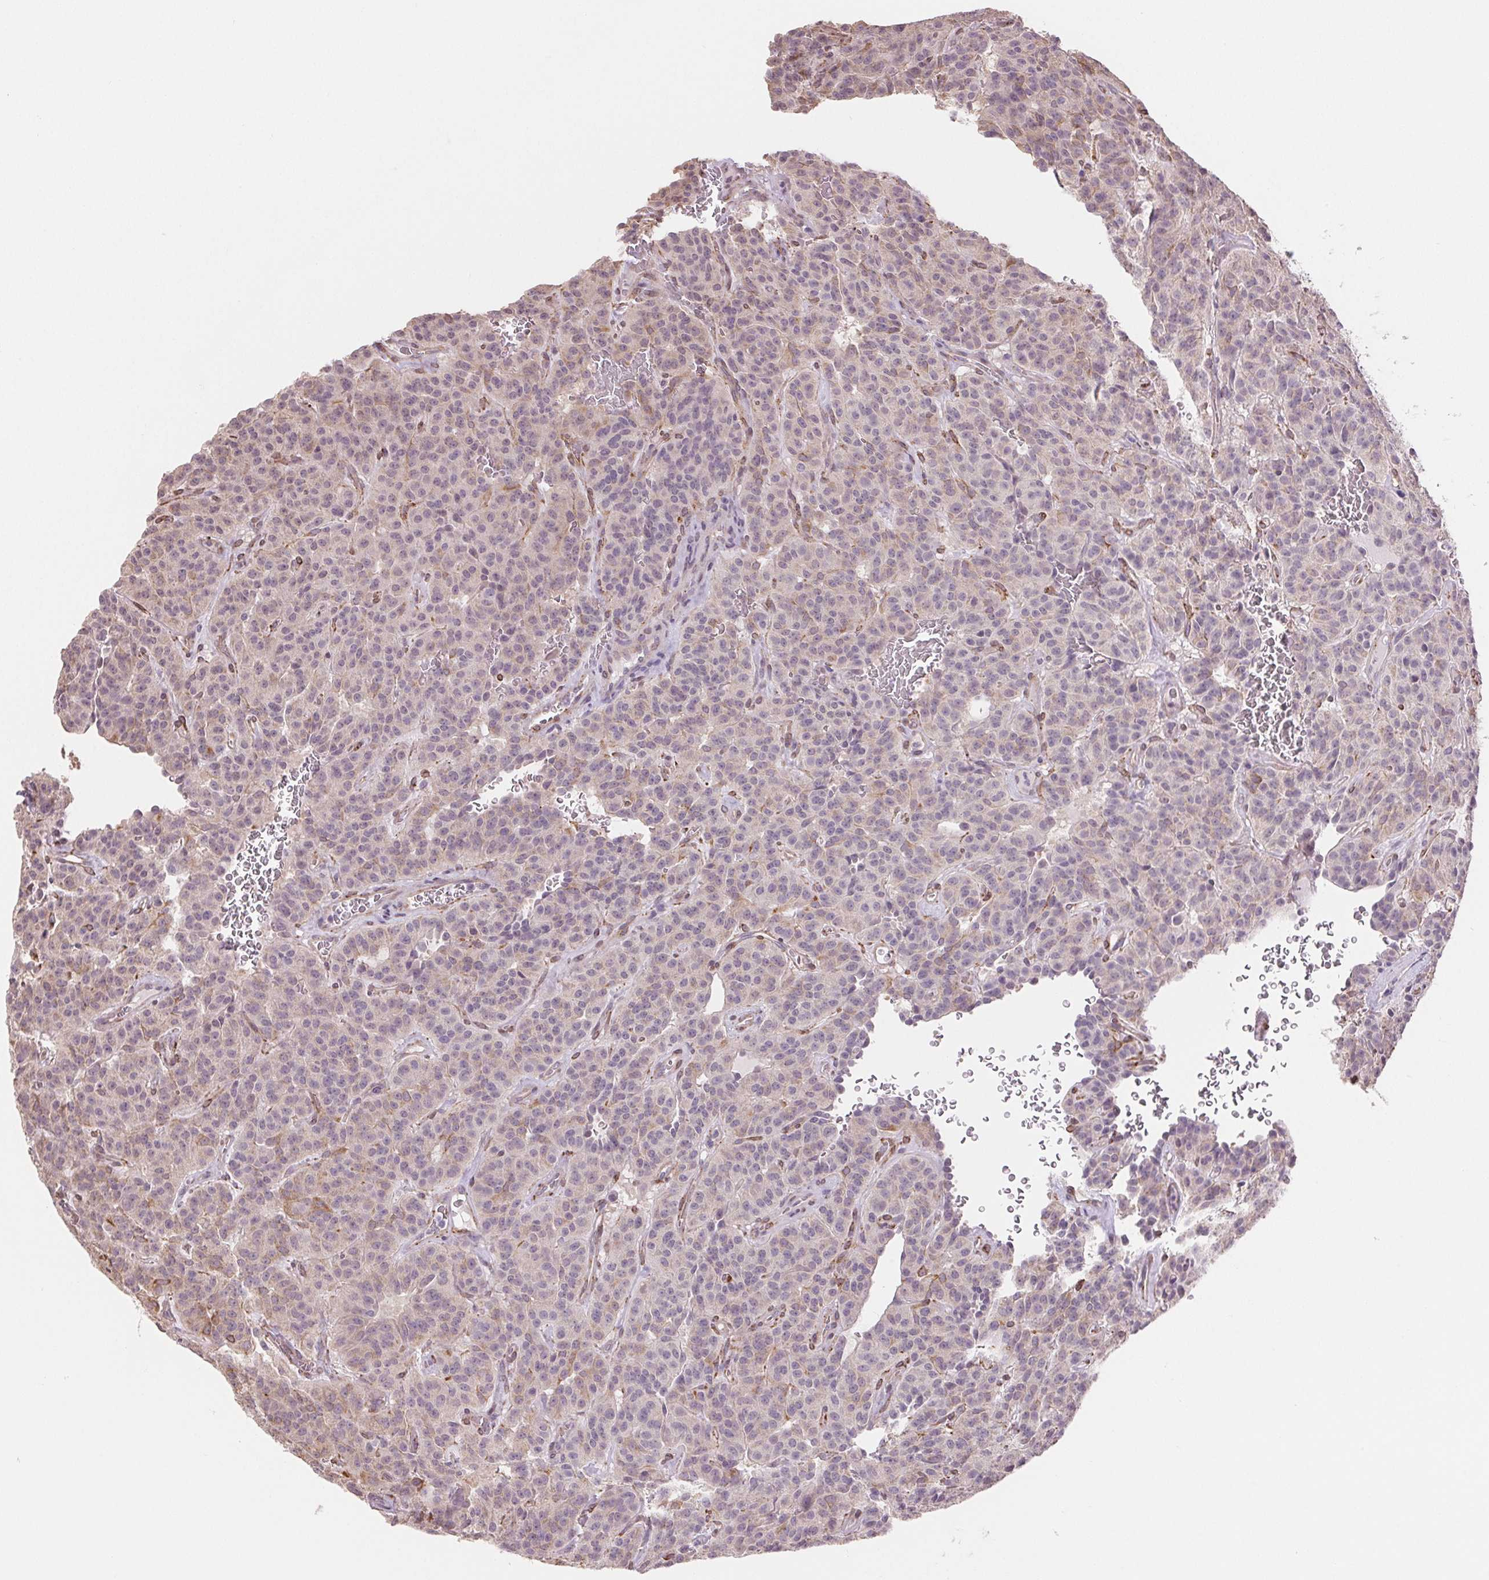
{"staining": {"intensity": "negative", "quantity": "none", "location": "none"}, "tissue": "carcinoid", "cell_type": "Tumor cells", "image_type": "cancer", "snomed": [{"axis": "morphology", "description": "Carcinoid, malignant, NOS"}, {"axis": "topography", "description": "Lung"}], "caption": "Human carcinoid stained for a protein using immunohistochemistry reveals no positivity in tumor cells.", "gene": "FKBP10", "patient": {"sex": "female", "age": 61}}